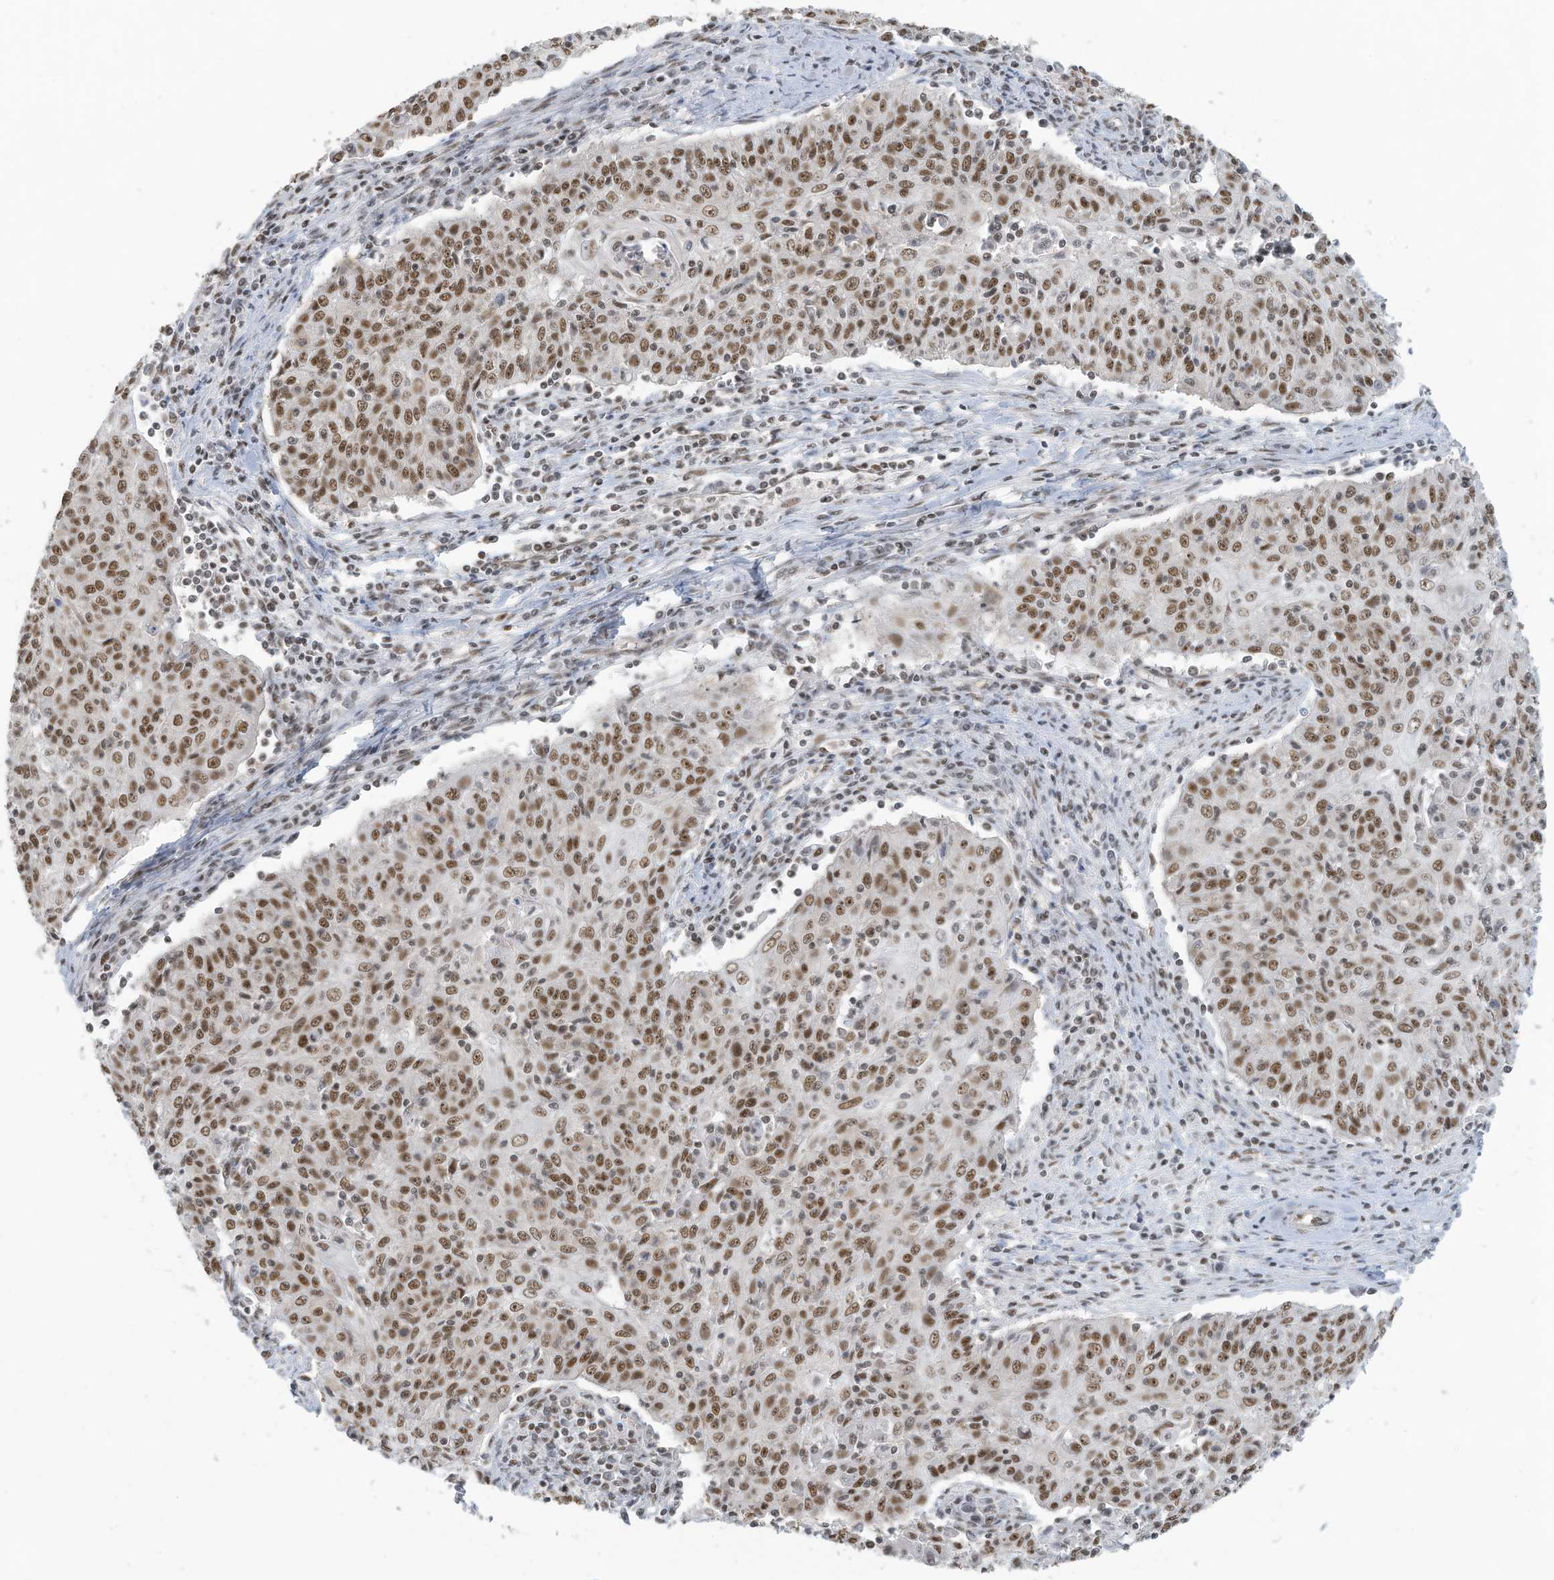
{"staining": {"intensity": "moderate", "quantity": ">75%", "location": "nuclear"}, "tissue": "cervical cancer", "cell_type": "Tumor cells", "image_type": "cancer", "snomed": [{"axis": "morphology", "description": "Squamous cell carcinoma, NOS"}, {"axis": "topography", "description": "Cervix"}], "caption": "Human squamous cell carcinoma (cervical) stained with a brown dye displays moderate nuclear positive positivity in approximately >75% of tumor cells.", "gene": "DBR1", "patient": {"sex": "female", "age": 48}}